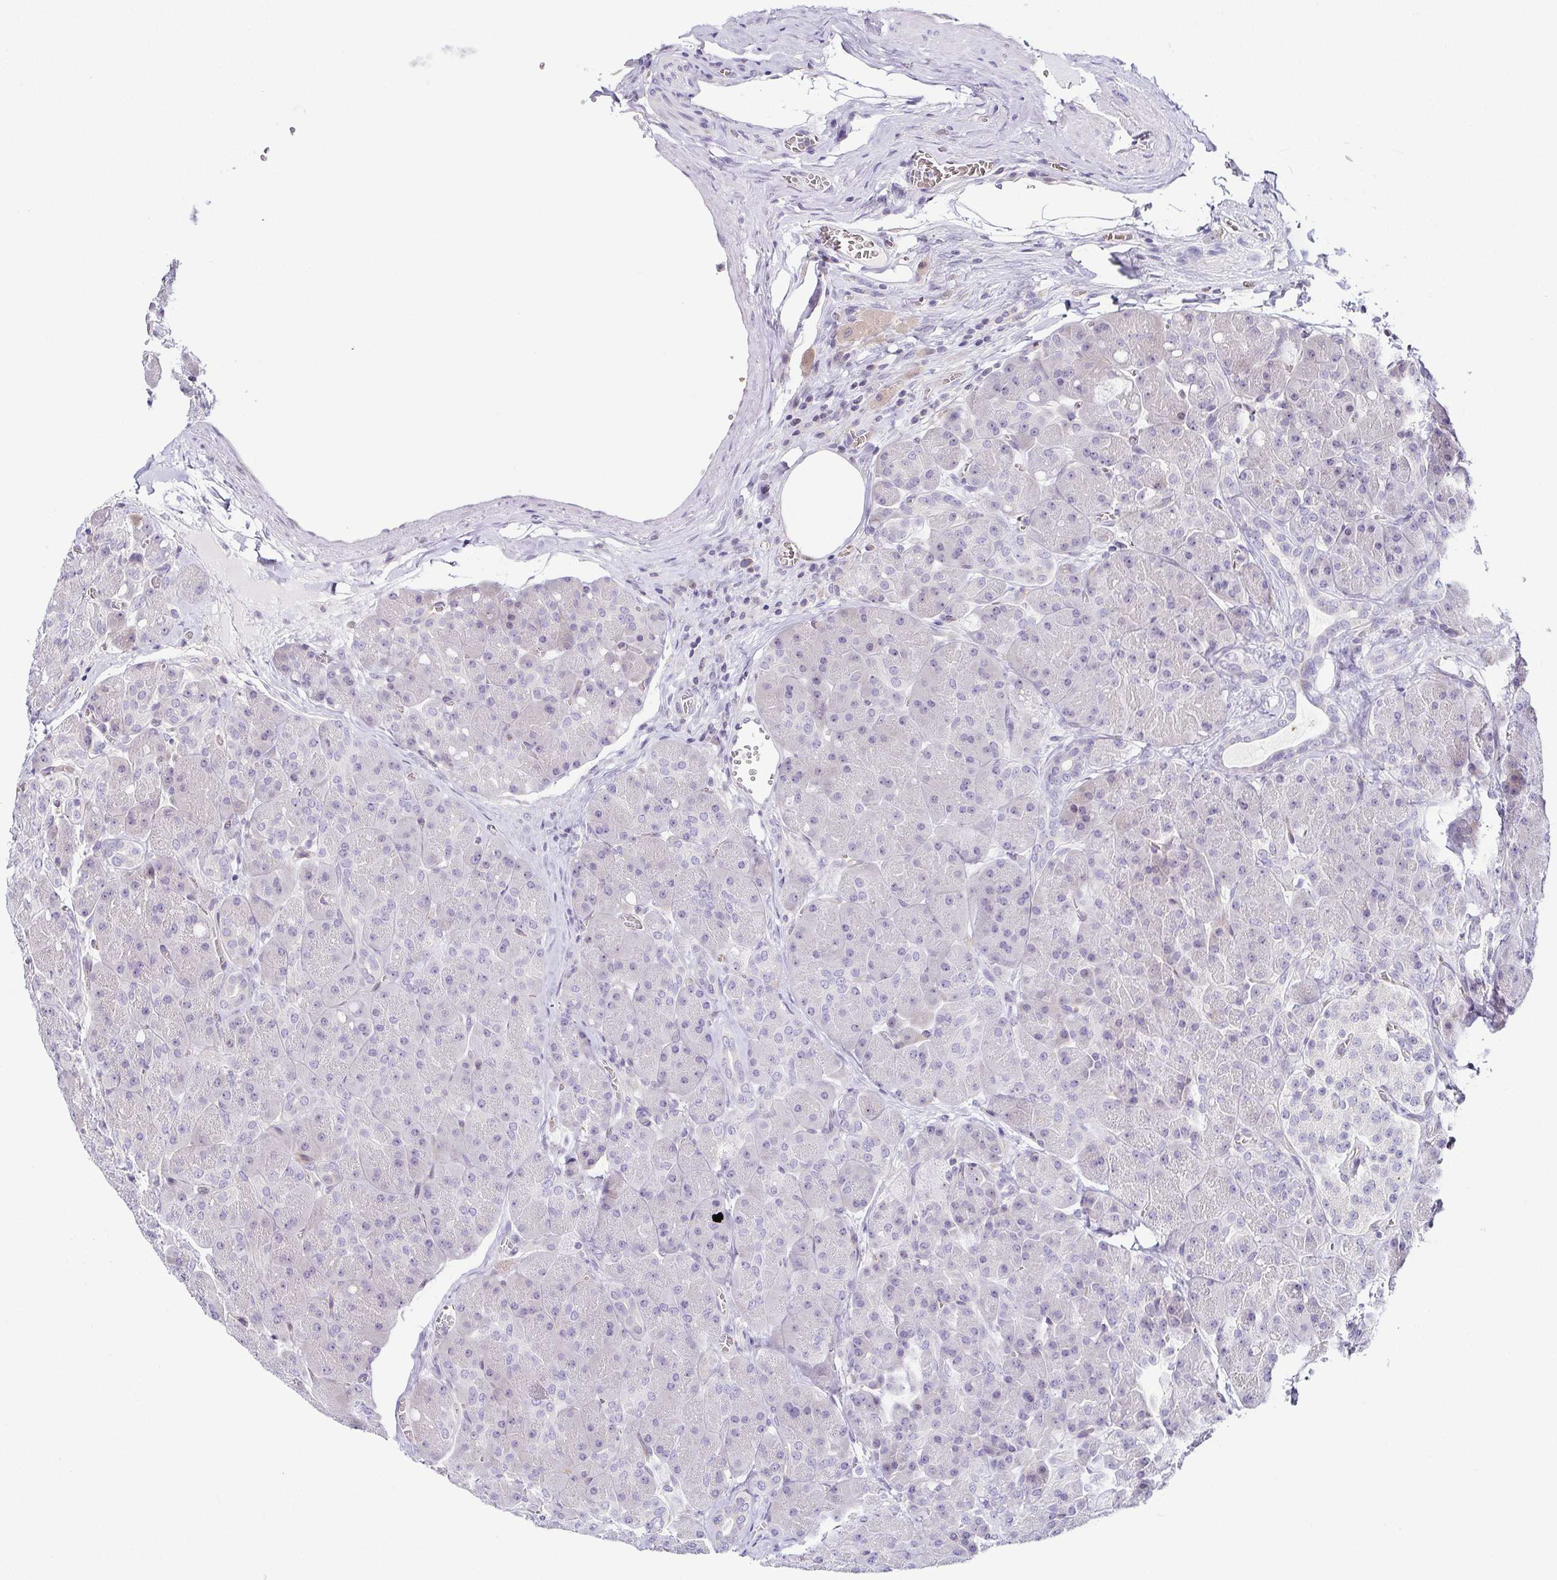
{"staining": {"intensity": "negative", "quantity": "none", "location": "none"}, "tissue": "pancreas", "cell_type": "Exocrine glandular cells", "image_type": "normal", "snomed": [{"axis": "morphology", "description": "Normal tissue, NOS"}, {"axis": "topography", "description": "Pancreas"}], "caption": "Immunohistochemical staining of benign pancreas exhibits no significant expression in exocrine glandular cells.", "gene": "FAM162B", "patient": {"sex": "male", "age": 55}}